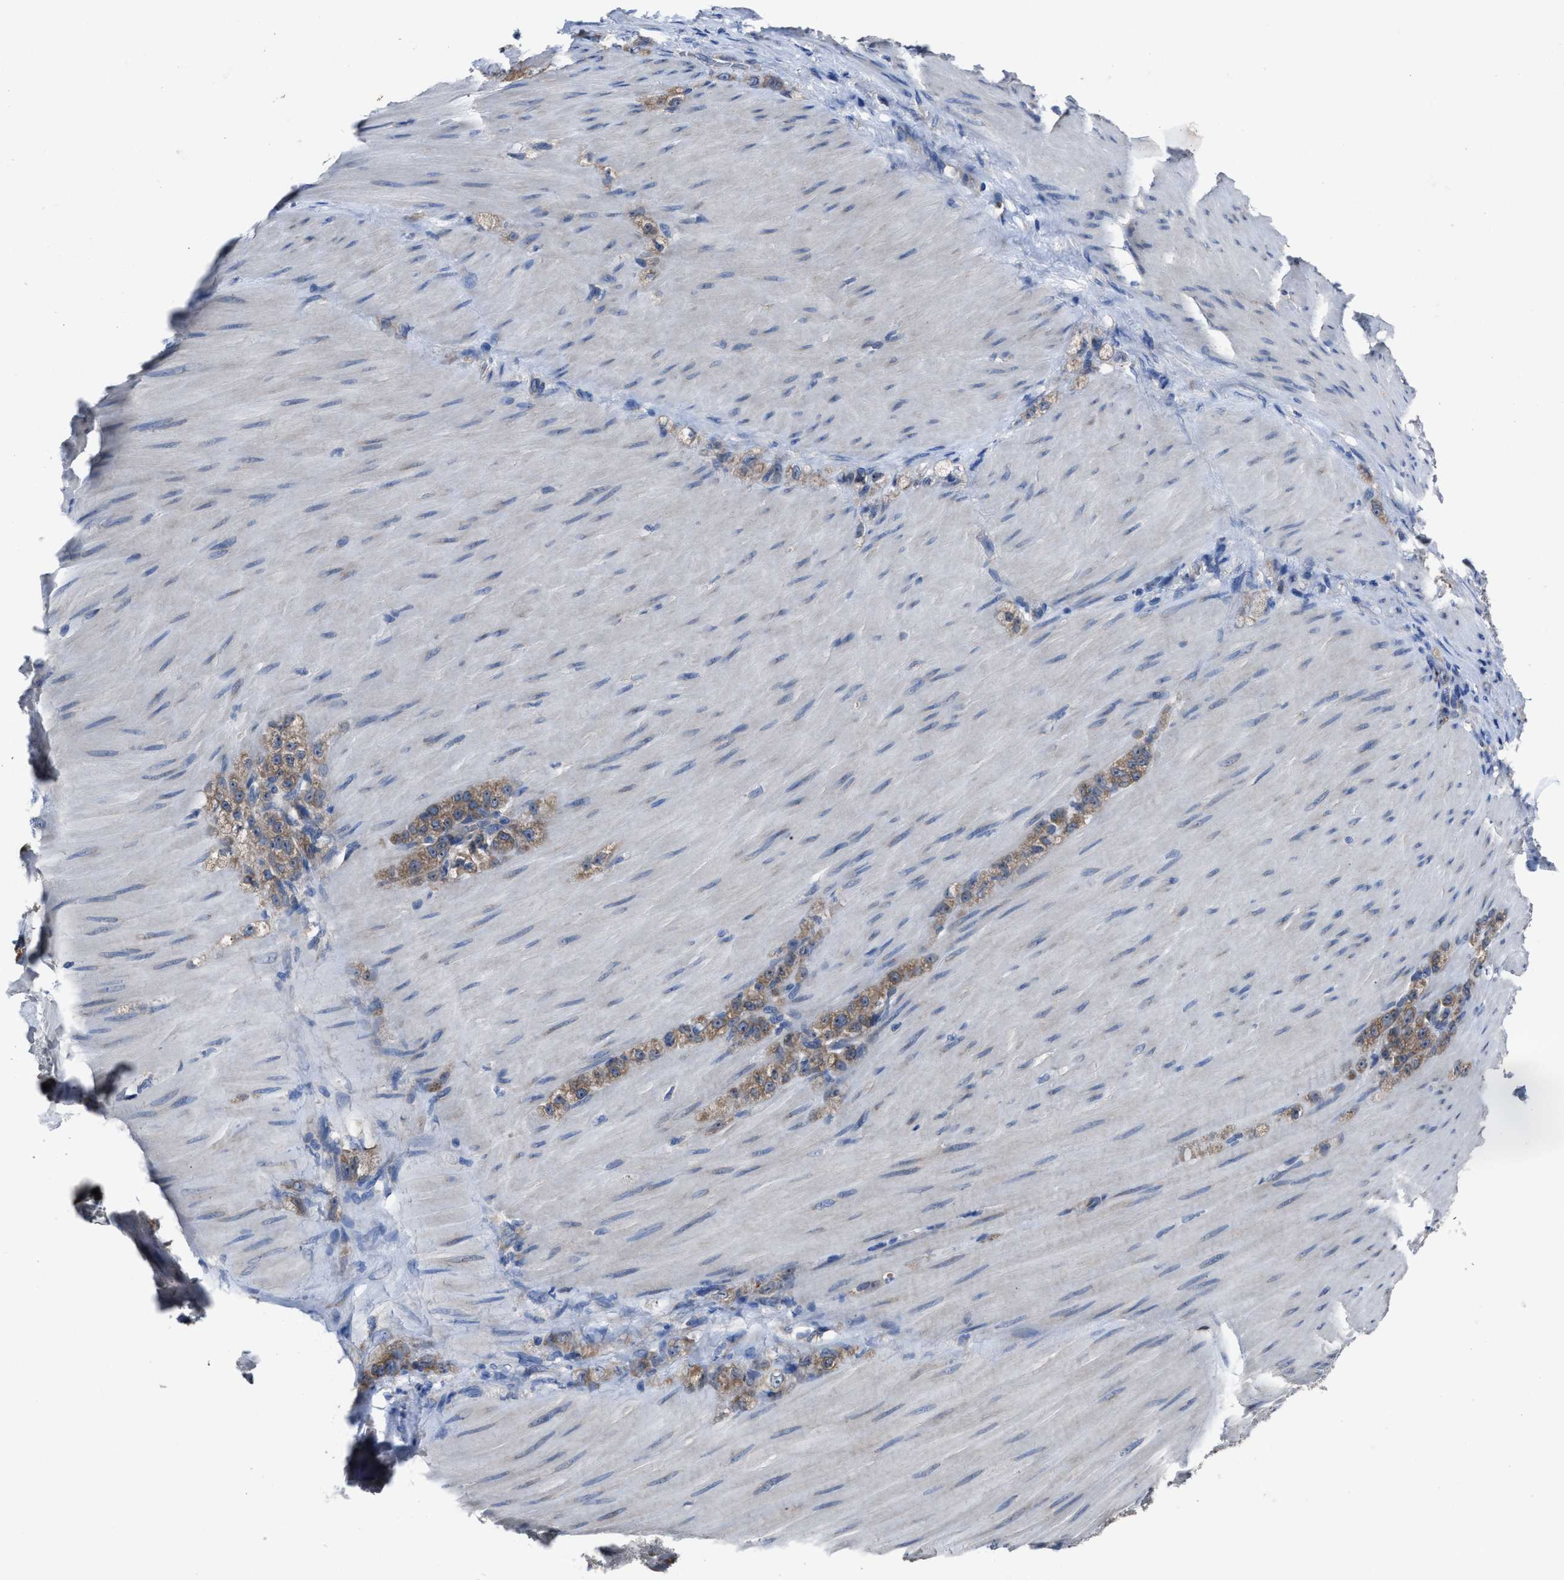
{"staining": {"intensity": "moderate", "quantity": ">75%", "location": "cytoplasmic/membranous"}, "tissue": "stomach cancer", "cell_type": "Tumor cells", "image_type": "cancer", "snomed": [{"axis": "morphology", "description": "Normal tissue, NOS"}, {"axis": "morphology", "description": "Adenocarcinoma, NOS"}, {"axis": "topography", "description": "Stomach"}], "caption": "Immunohistochemical staining of stomach cancer displays medium levels of moderate cytoplasmic/membranous protein positivity in about >75% of tumor cells. (DAB (3,3'-diaminobenzidine) = brown stain, brightfield microscopy at high magnification).", "gene": "UPF1", "patient": {"sex": "male", "age": 82}}